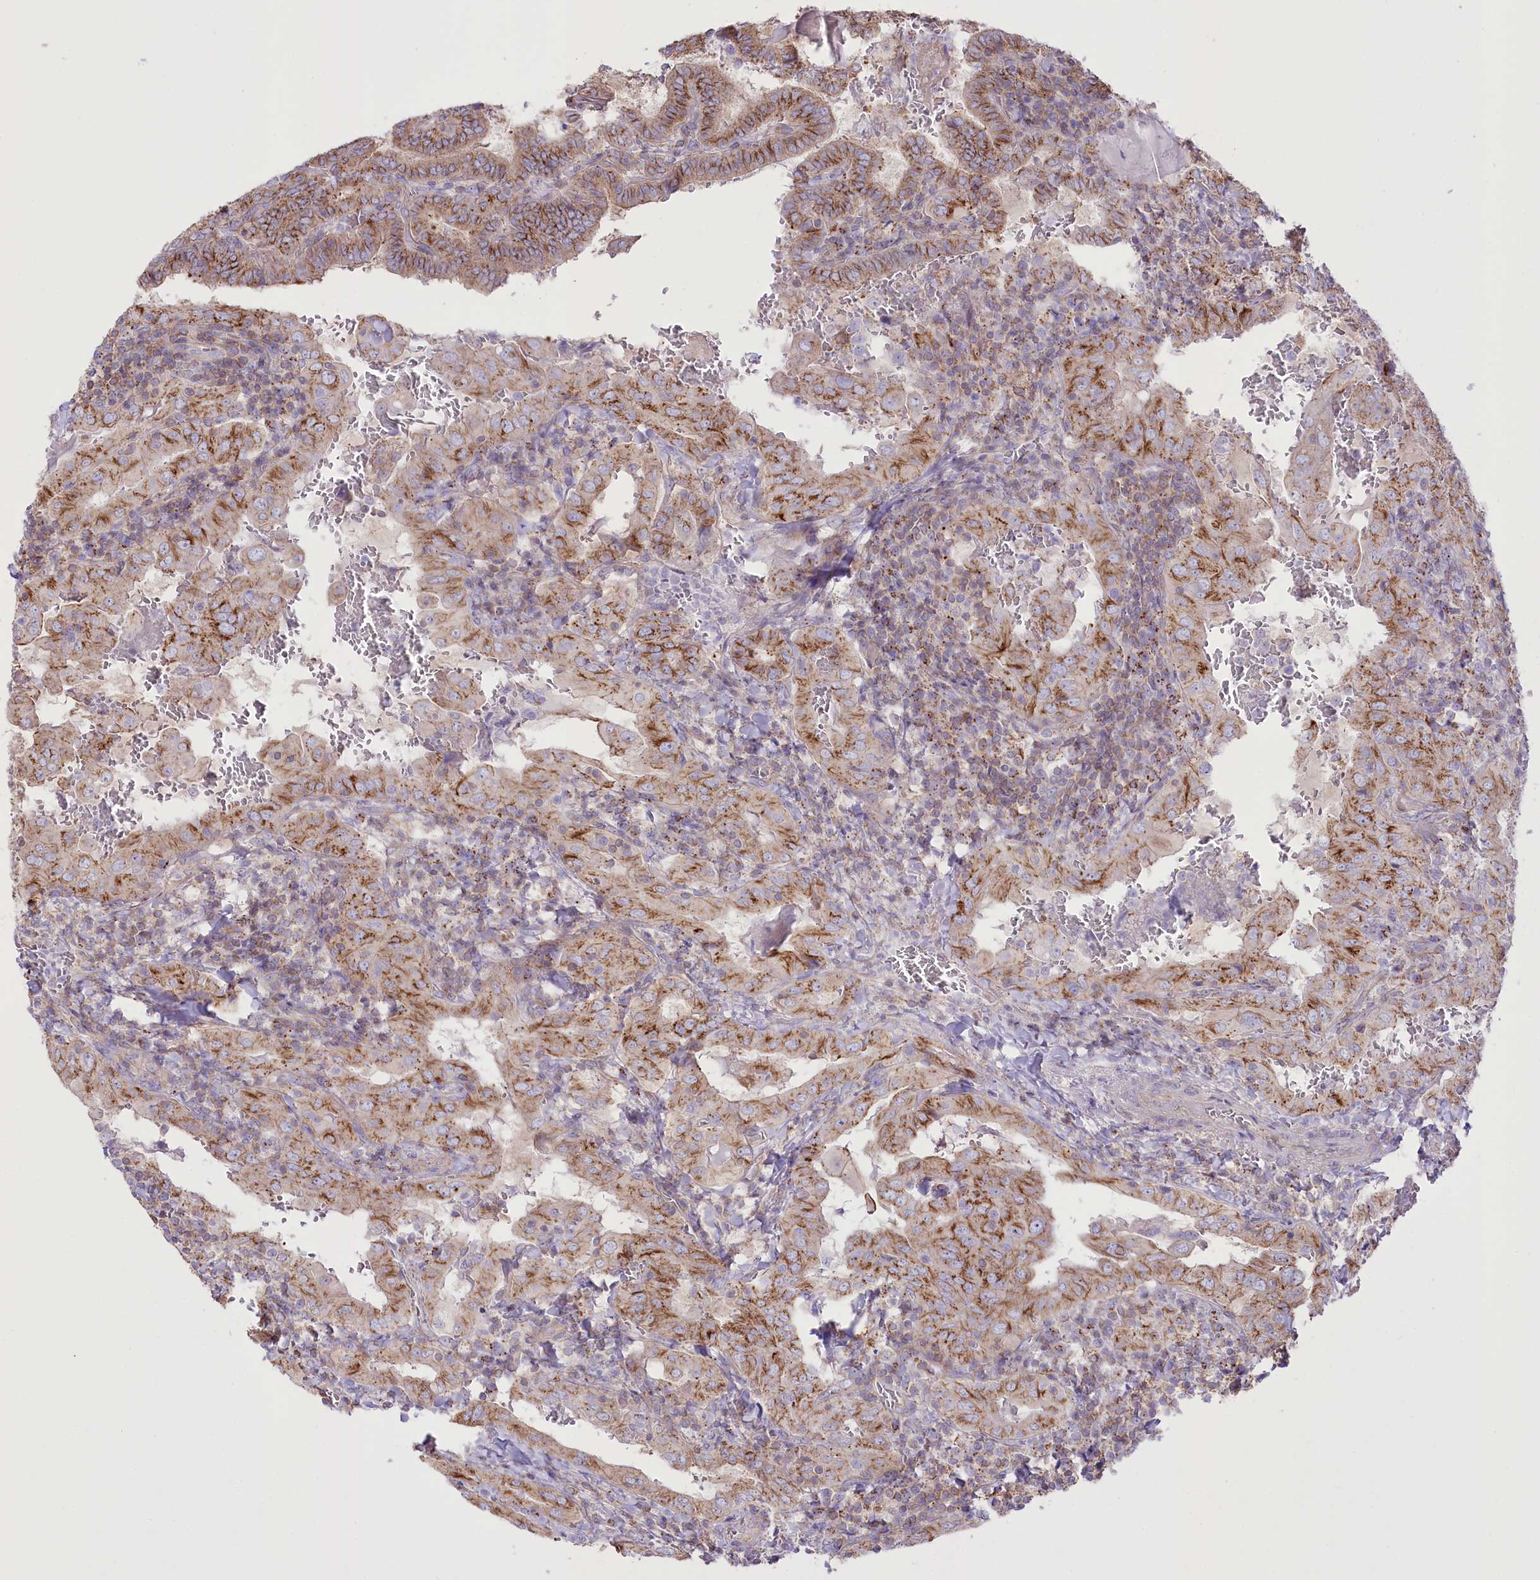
{"staining": {"intensity": "moderate", "quantity": ">75%", "location": "cytoplasmic/membranous"}, "tissue": "thyroid cancer", "cell_type": "Tumor cells", "image_type": "cancer", "snomed": [{"axis": "morphology", "description": "Papillary adenocarcinoma, NOS"}, {"axis": "topography", "description": "Thyroid gland"}], "caption": "A micrograph of thyroid papillary adenocarcinoma stained for a protein displays moderate cytoplasmic/membranous brown staining in tumor cells.", "gene": "FAM216A", "patient": {"sex": "female", "age": 72}}